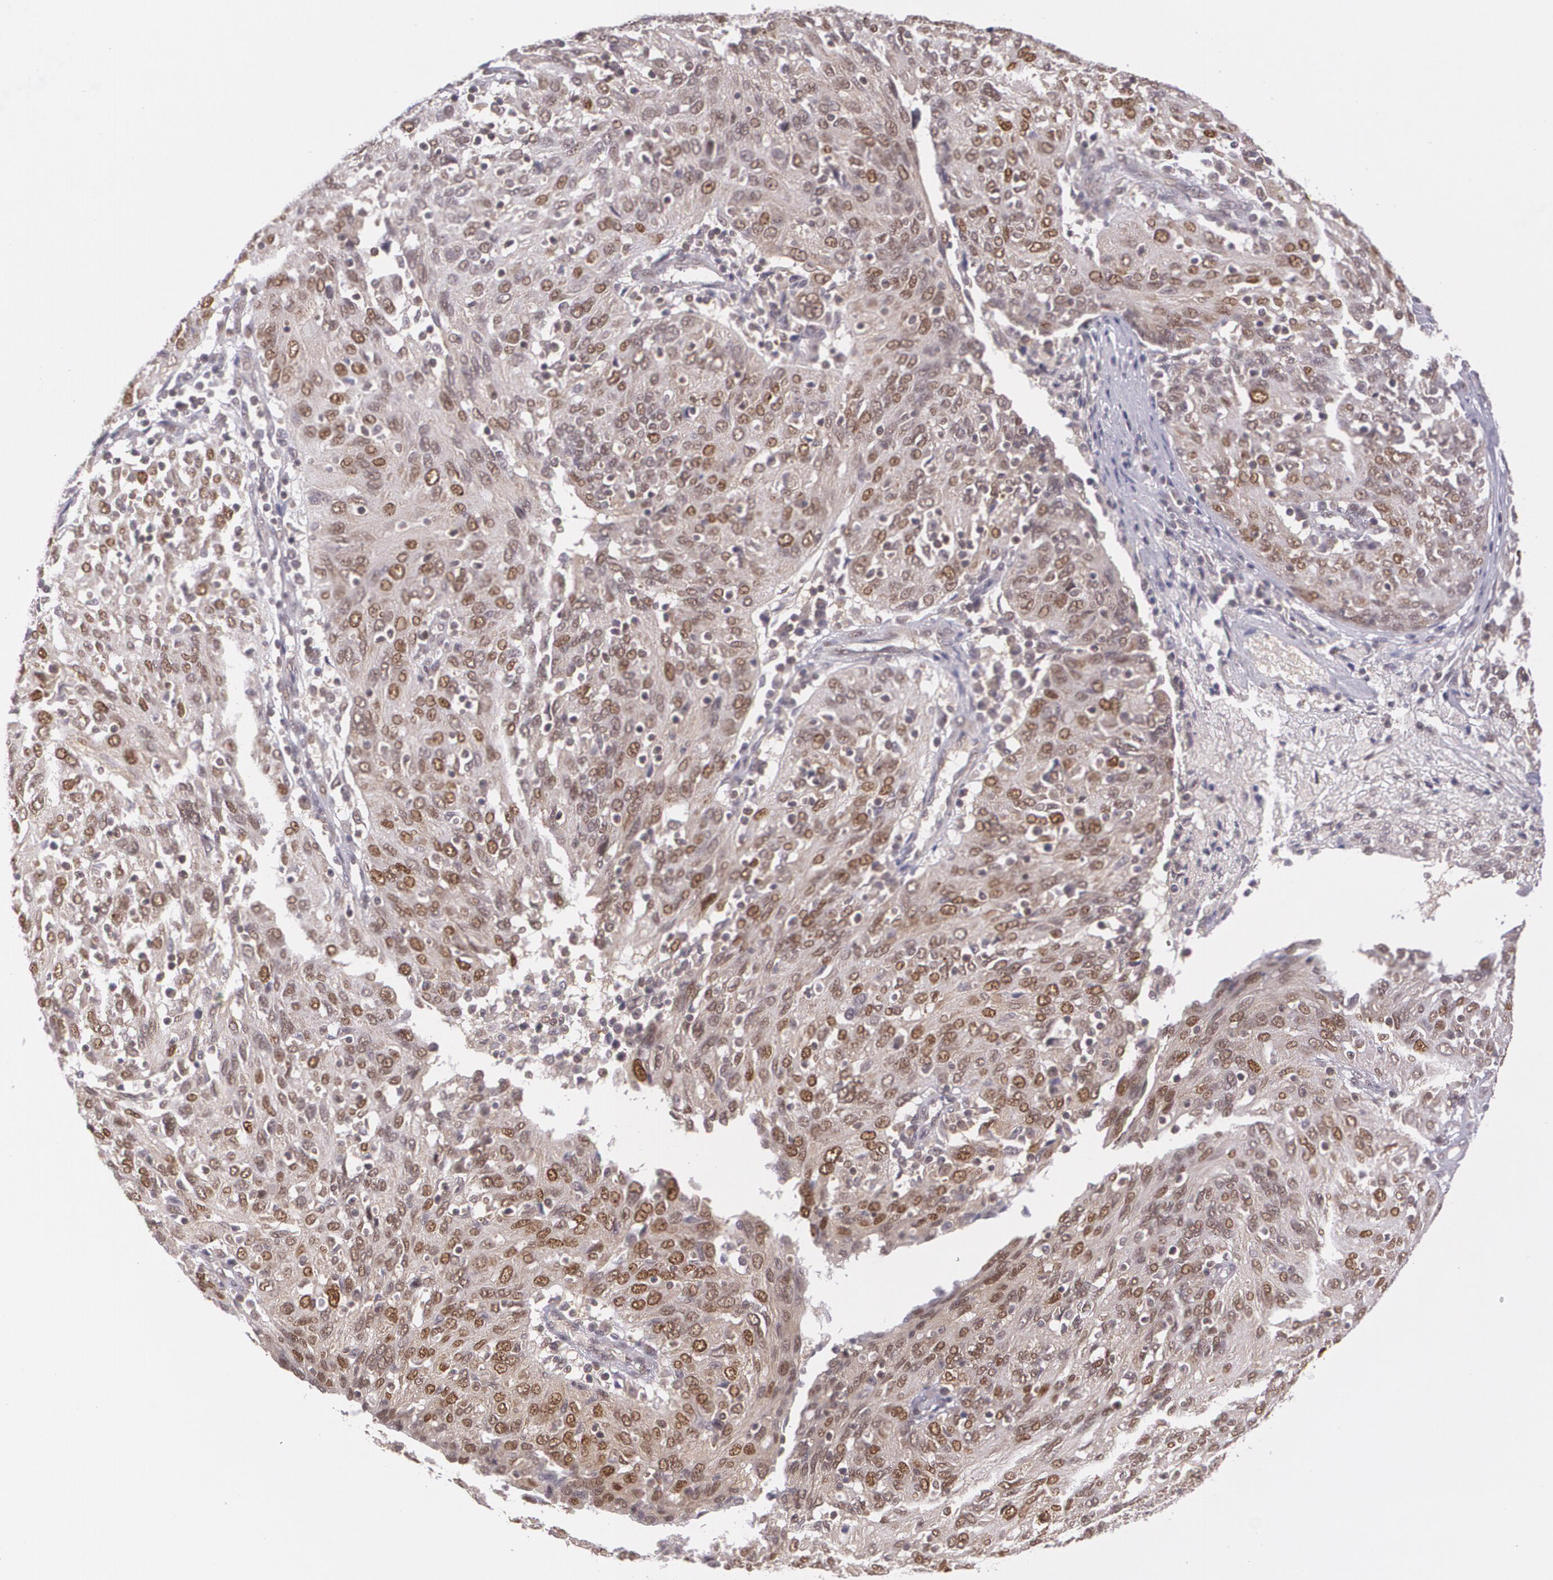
{"staining": {"intensity": "moderate", "quantity": "25%-75%", "location": "cytoplasmic/membranous,nuclear"}, "tissue": "ovarian cancer", "cell_type": "Tumor cells", "image_type": "cancer", "snomed": [{"axis": "morphology", "description": "Carcinoma, endometroid"}, {"axis": "topography", "description": "Ovary"}], "caption": "IHC (DAB (3,3'-diaminobenzidine)) staining of endometroid carcinoma (ovarian) displays moderate cytoplasmic/membranous and nuclear protein expression in about 25%-75% of tumor cells. Using DAB (3,3'-diaminobenzidine) (brown) and hematoxylin (blue) stains, captured at high magnification using brightfield microscopy.", "gene": "CUL2", "patient": {"sex": "female", "age": 50}}